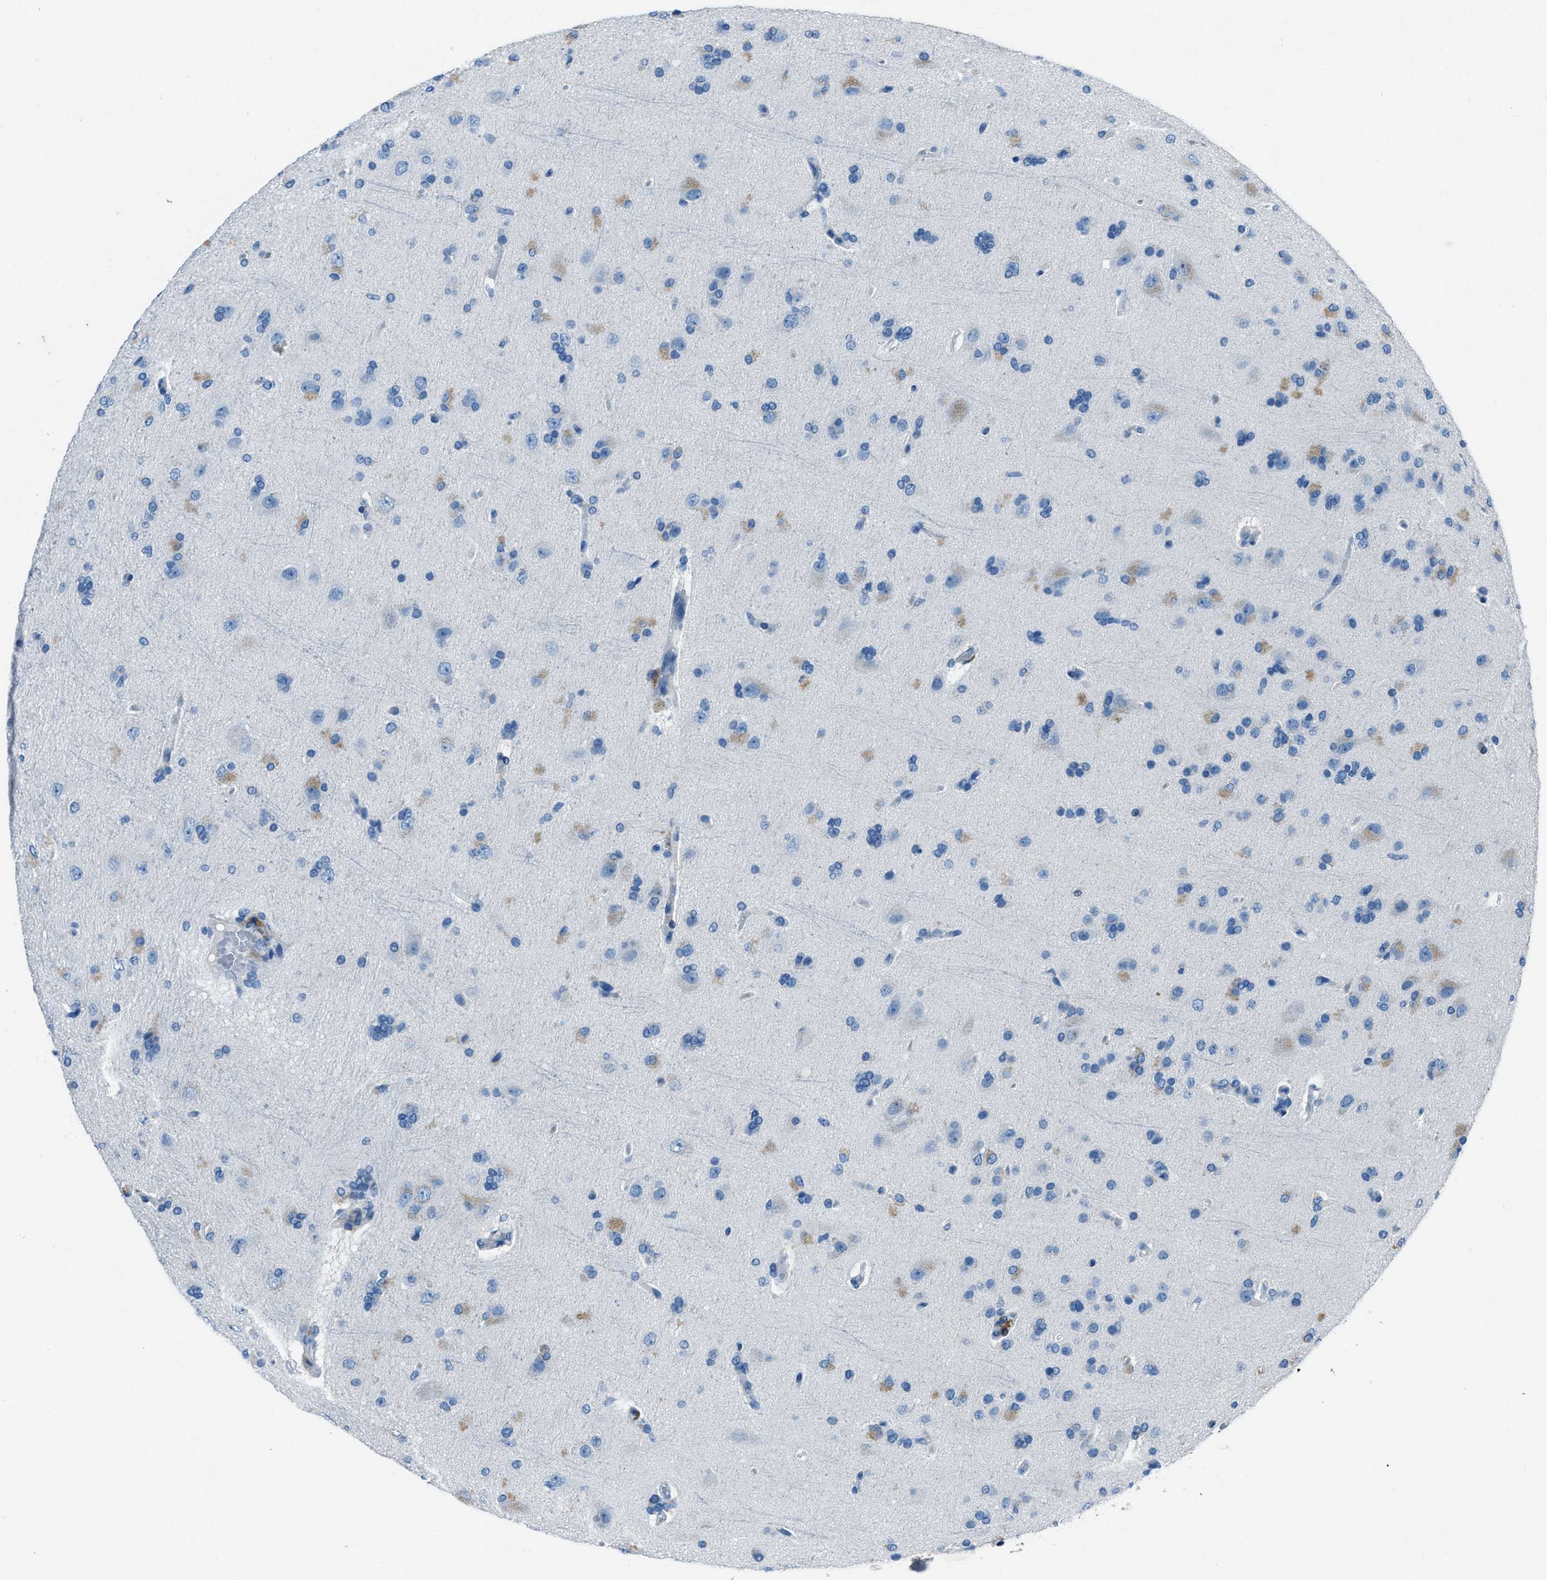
{"staining": {"intensity": "negative", "quantity": "none", "location": "none"}, "tissue": "glioma", "cell_type": "Tumor cells", "image_type": "cancer", "snomed": [{"axis": "morphology", "description": "Glioma, malignant, High grade"}, {"axis": "topography", "description": "Brain"}], "caption": "Immunohistochemical staining of high-grade glioma (malignant) reveals no significant expression in tumor cells.", "gene": "AMACR", "patient": {"sex": "male", "age": 72}}